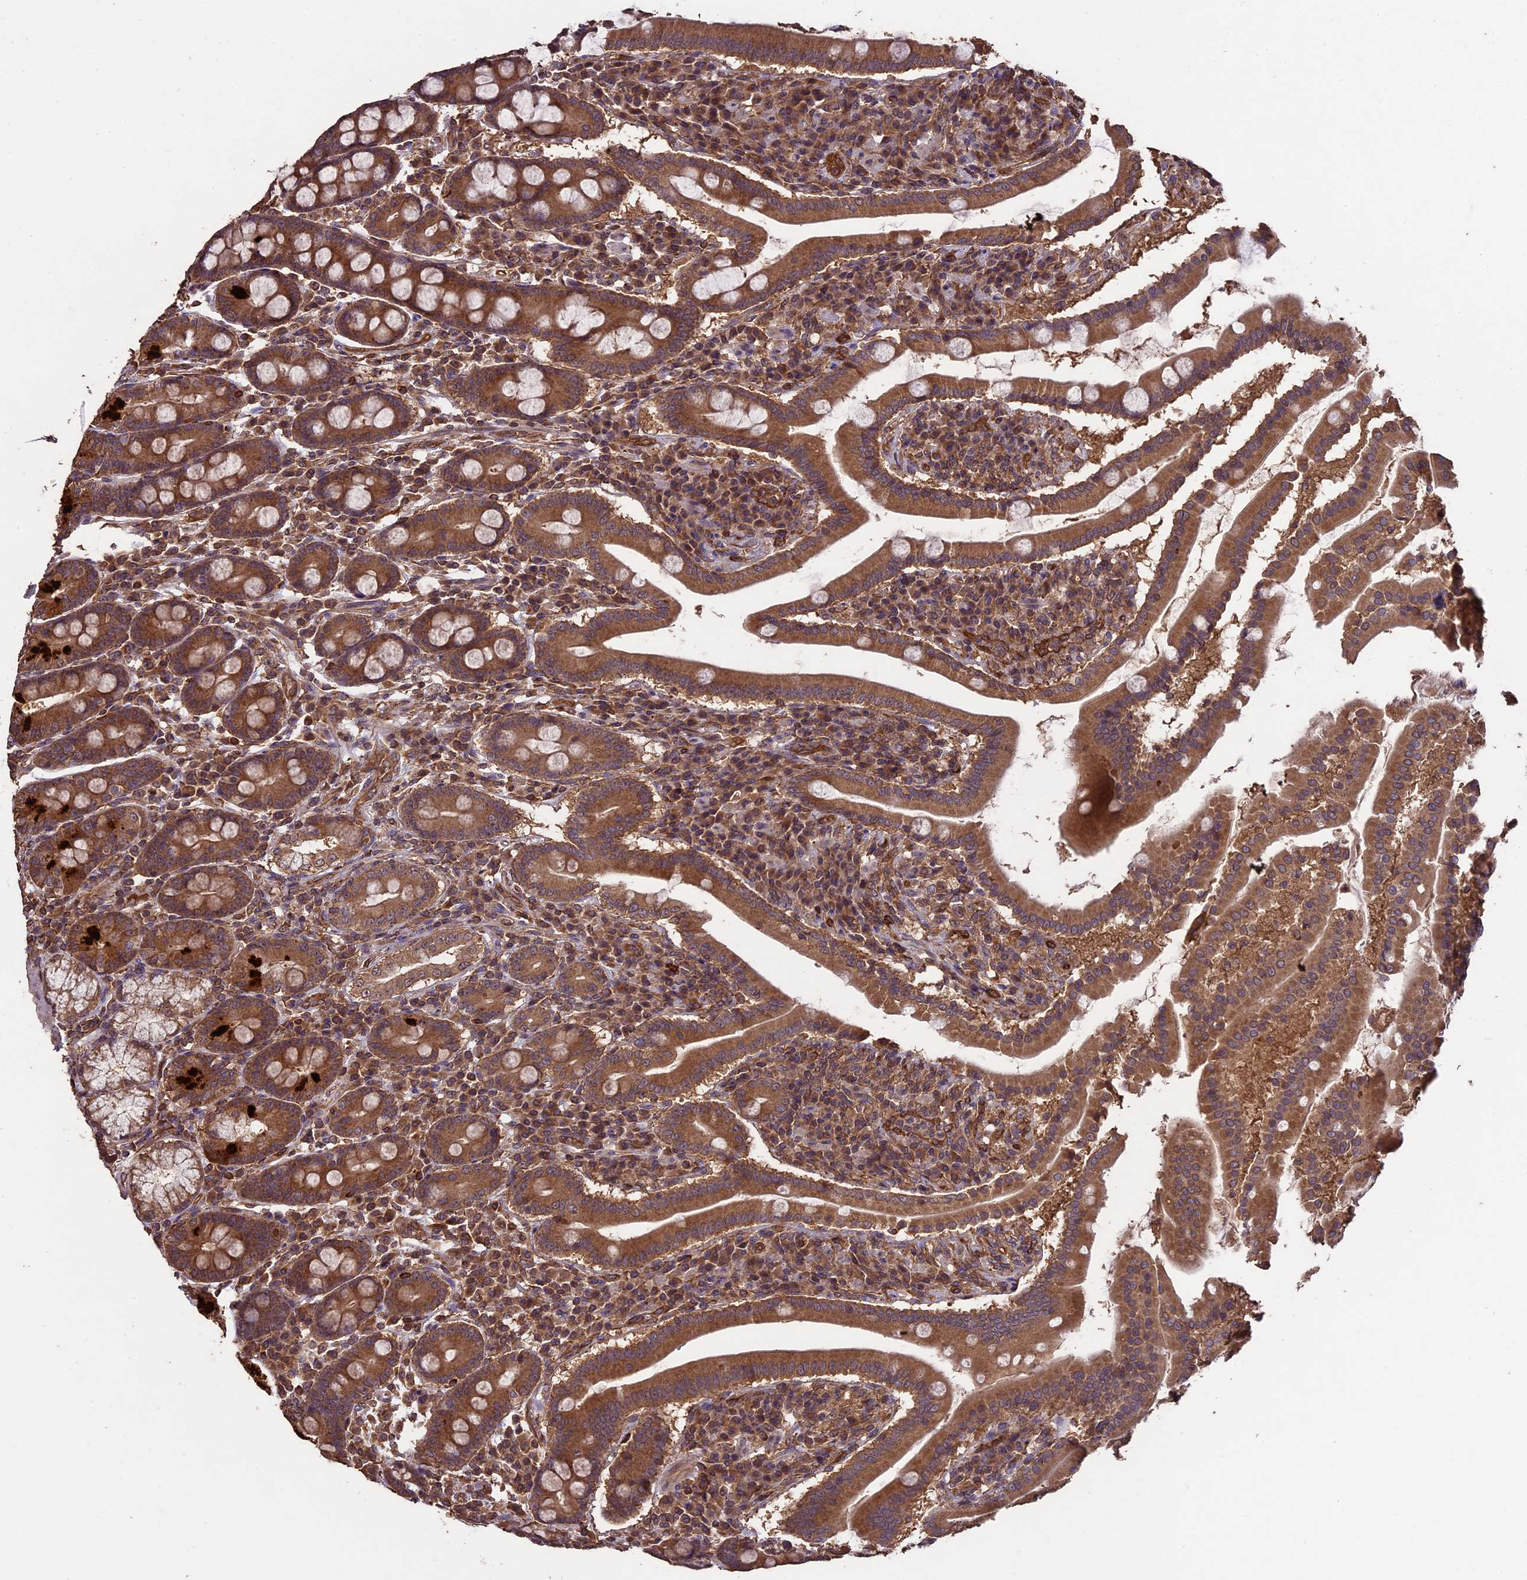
{"staining": {"intensity": "moderate", "quantity": ">75%", "location": "cytoplasmic/membranous"}, "tissue": "duodenum", "cell_type": "Glandular cells", "image_type": "normal", "snomed": [{"axis": "morphology", "description": "Normal tissue, NOS"}, {"axis": "topography", "description": "Duodenum"}], "caption": "A high-resolution micrograph shows immunohistochemistry staining of benign duodenum, which displays moderate cytoplasmic/membranous staining in approximately >75% of glandular cells.", "gene": "TTLL10", "patient": {"sex": "male", "age": 50}}